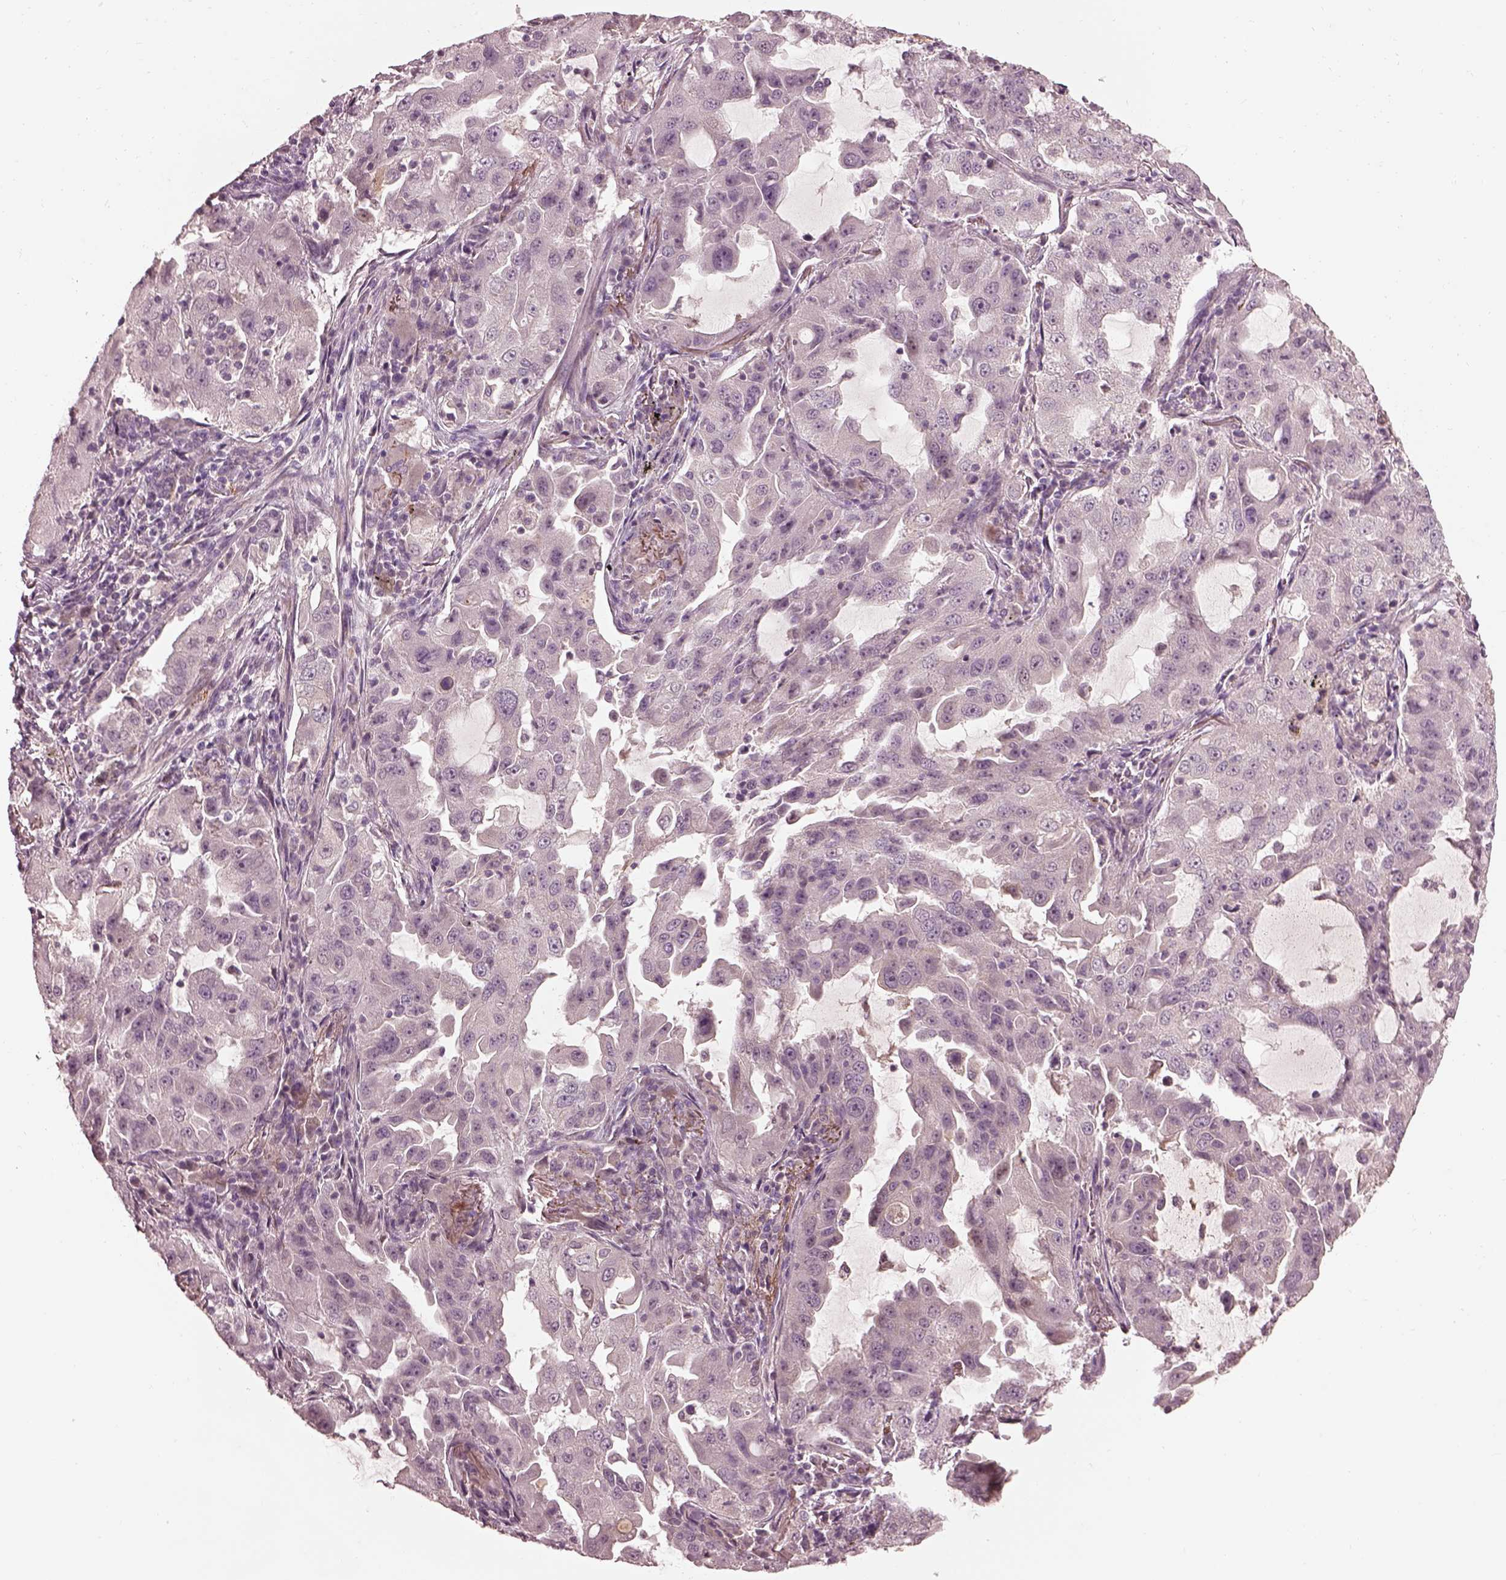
{"staining": {"intensity": "negative", "quantity": "none", "location": "none"}, "tissue": "lung cancer", "cell_type": "Tumor cells", "image_type": "cancer", "snomed": [{"axis": "morphology", "description": "Adenocarcinoma, NOS"}, {"axis": "topography", "description": "Lung"}], "caption": "Tumor cells are negative for protein expression in human adenocarcinoma (lung).", "gene": "EFEMP1", "patient": {"sex": "female", "age": 61}}